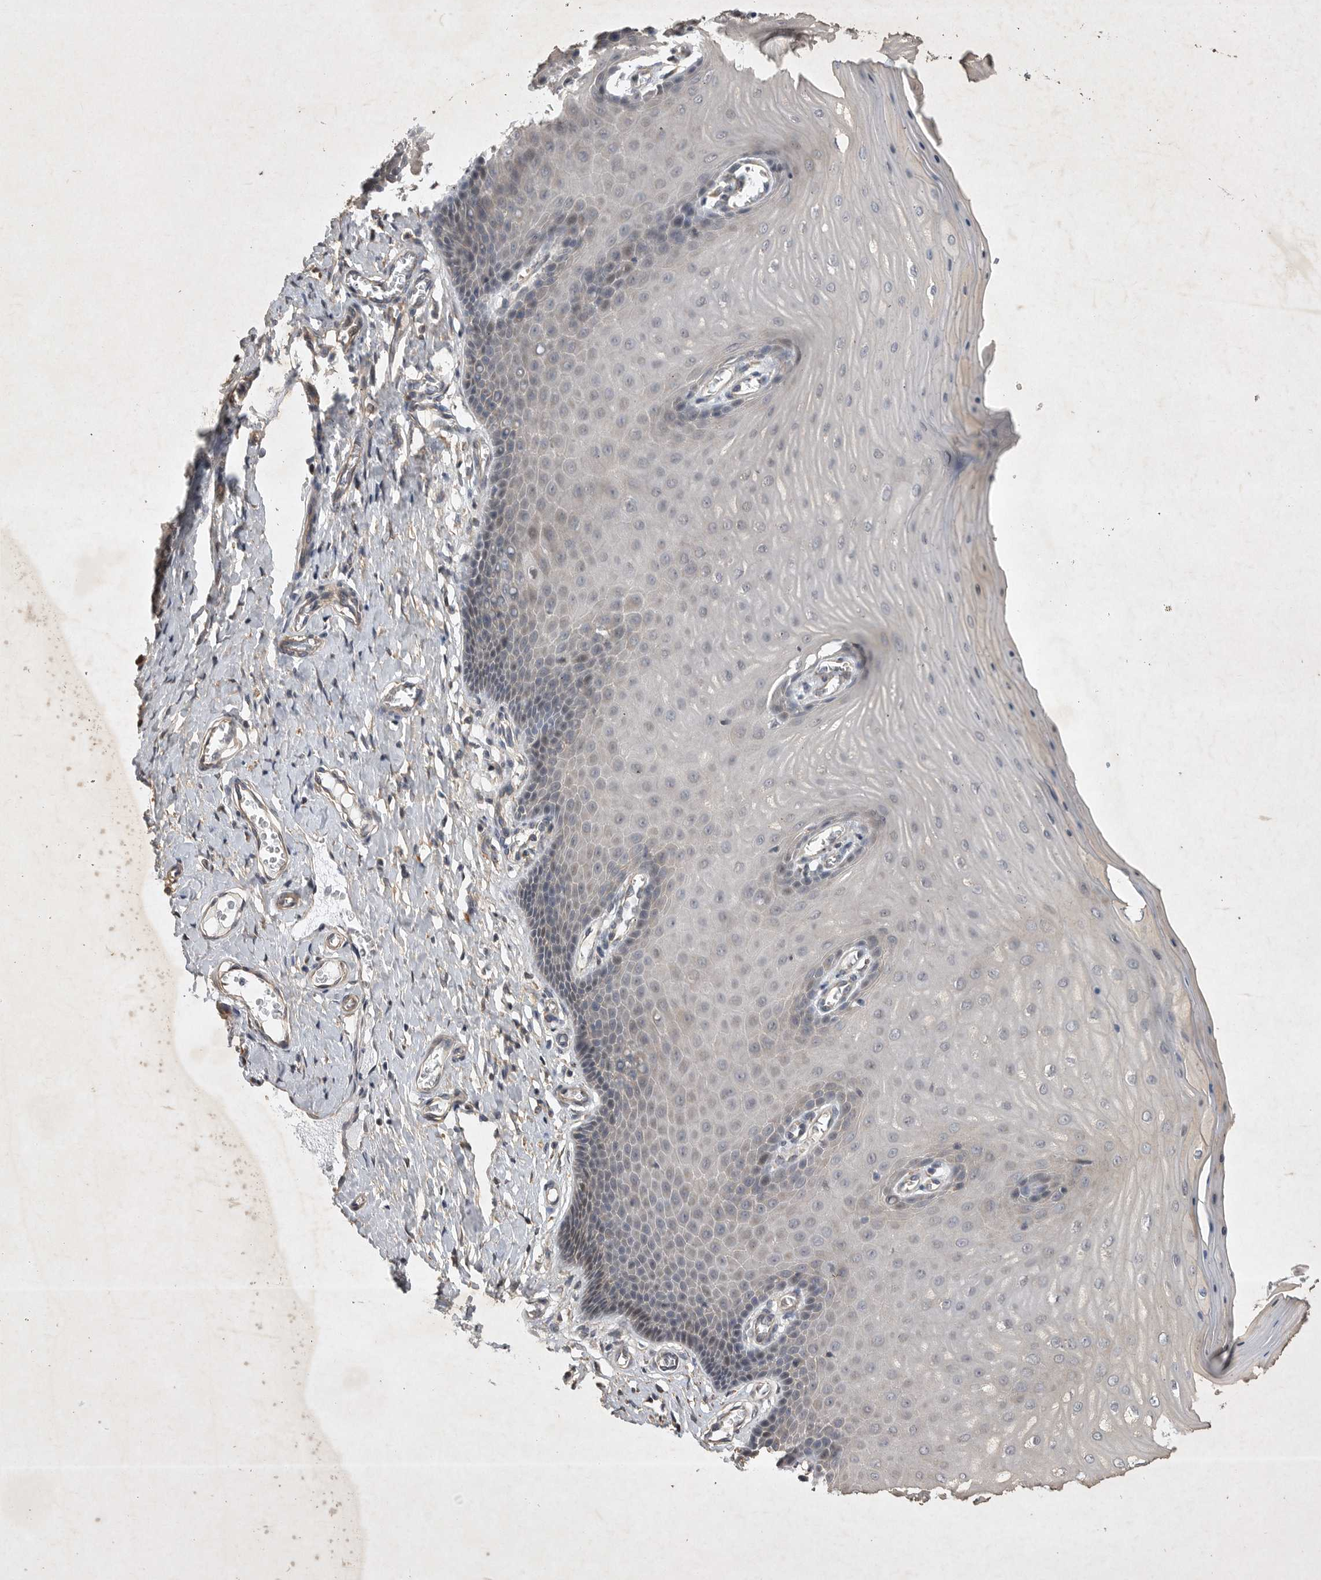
{"staining": {"intensity": "moderate", "quantity": "25%-75%", "location": "cytoplasmic/membranous"}, "tissue": "cervix", "cell_type": "Glandular cells", "image_type": "normal", "snomed": [{"axis": "morphology", "description": "Normal tissue, NOS"}, {"axis": "topography", "description": "Cervix"}], "caption": "Protein analysis of unremarkable cervix displays moderate cytoplasmic/membranous positivity in approximately 25%-75% of glandular cells.", "gene": "EDEM3", "patient": {"sex": "female", "age": 55}}